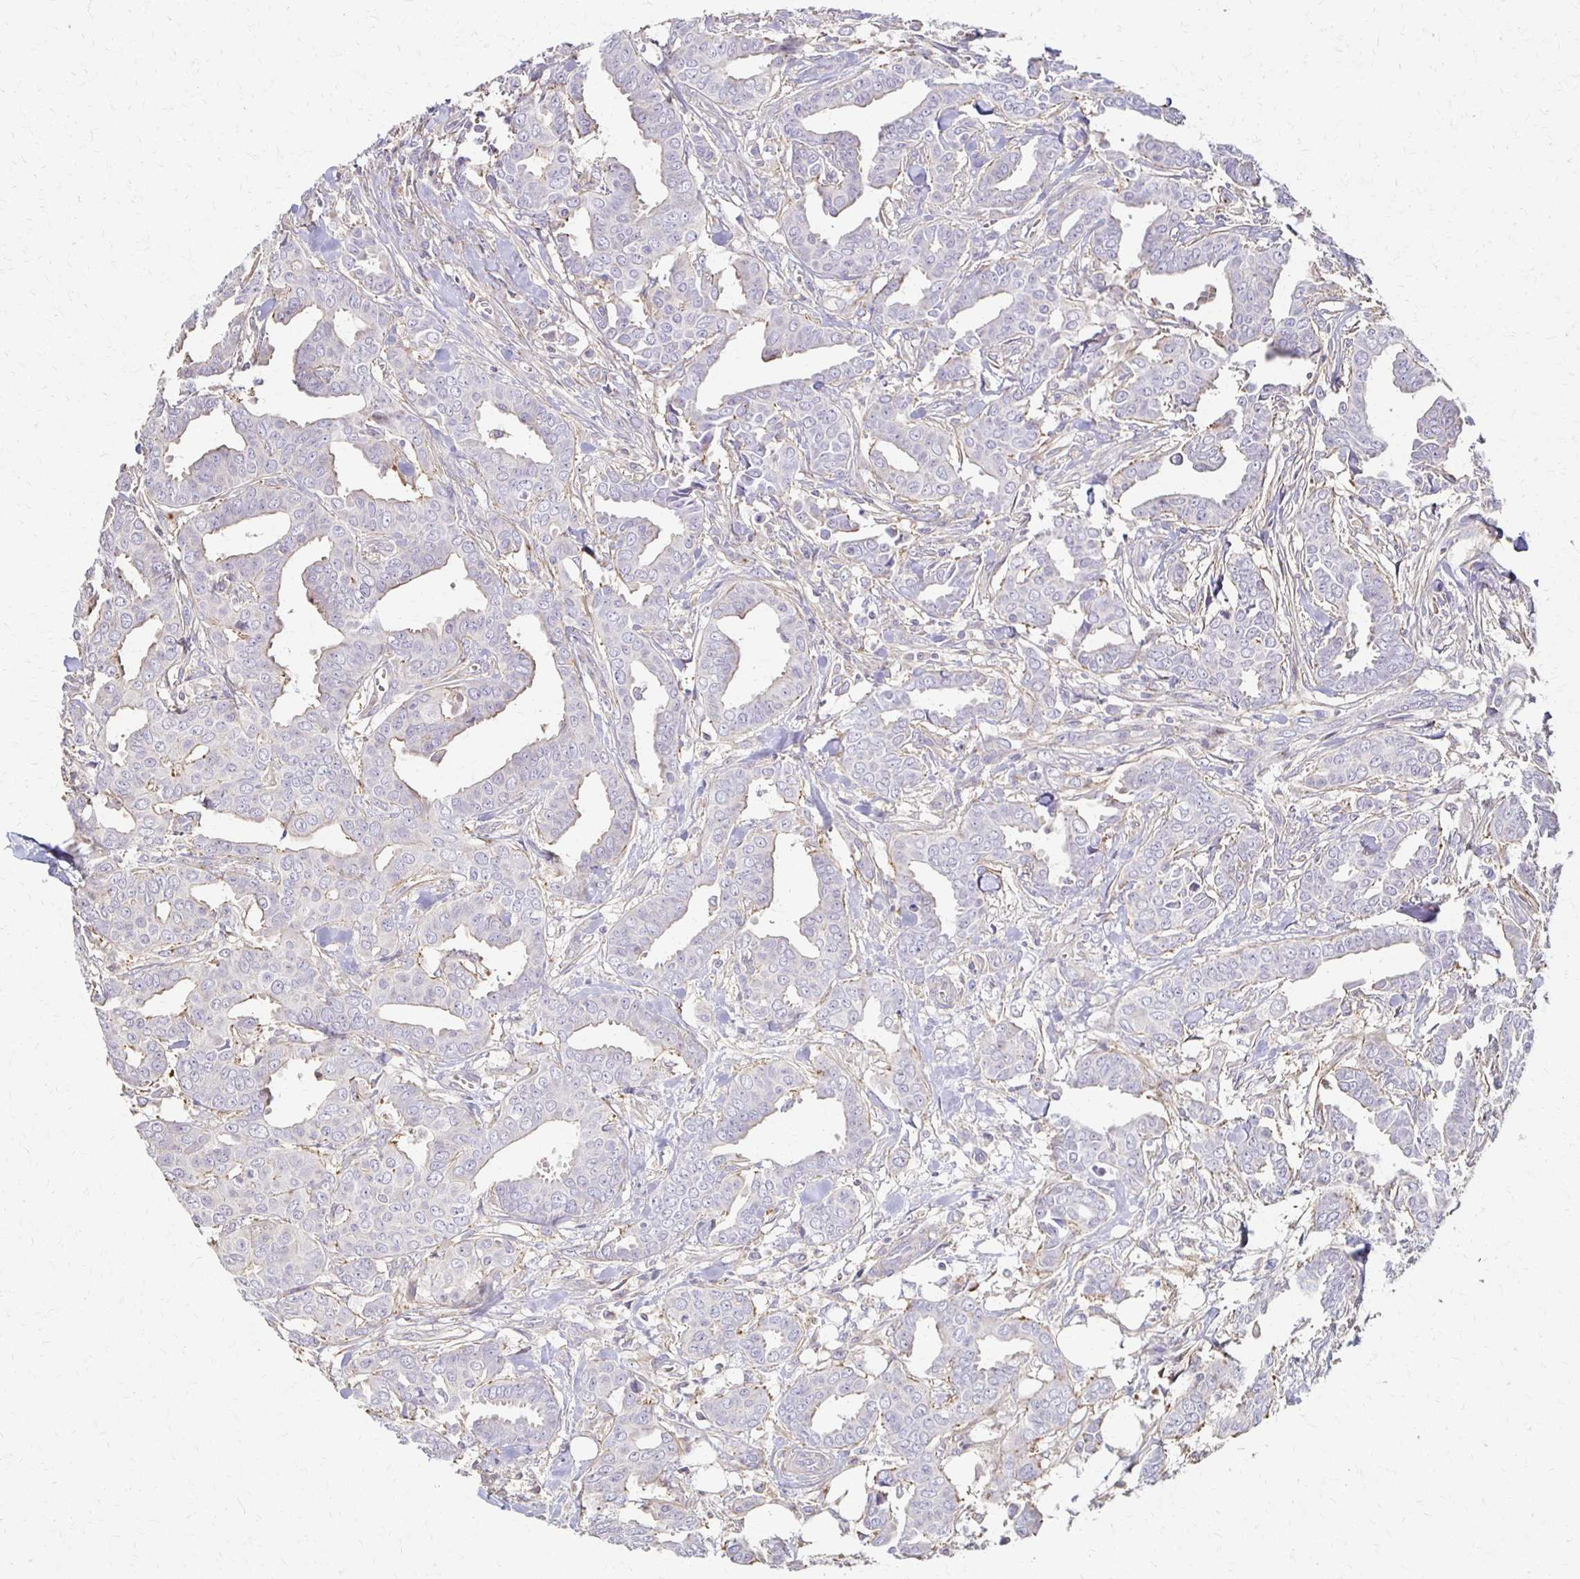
{"staining": {"intensity": "negative", "quantity": "none", "location": "none"}, "tissue": "breast cancer", "cell_type": "Tumor cells", "image_type": "cancer", "snomed": [{"axis": "morphology", "description": "Duct carcinoma"}, {"axis": "topography", "description": "Breast"}], "caption": "Tumor cells show no significant protein expression in invasive ductal carcinoma (breast).", "gene": "C1QTNF7", "patient": {"sex": "female", "age": 45}}